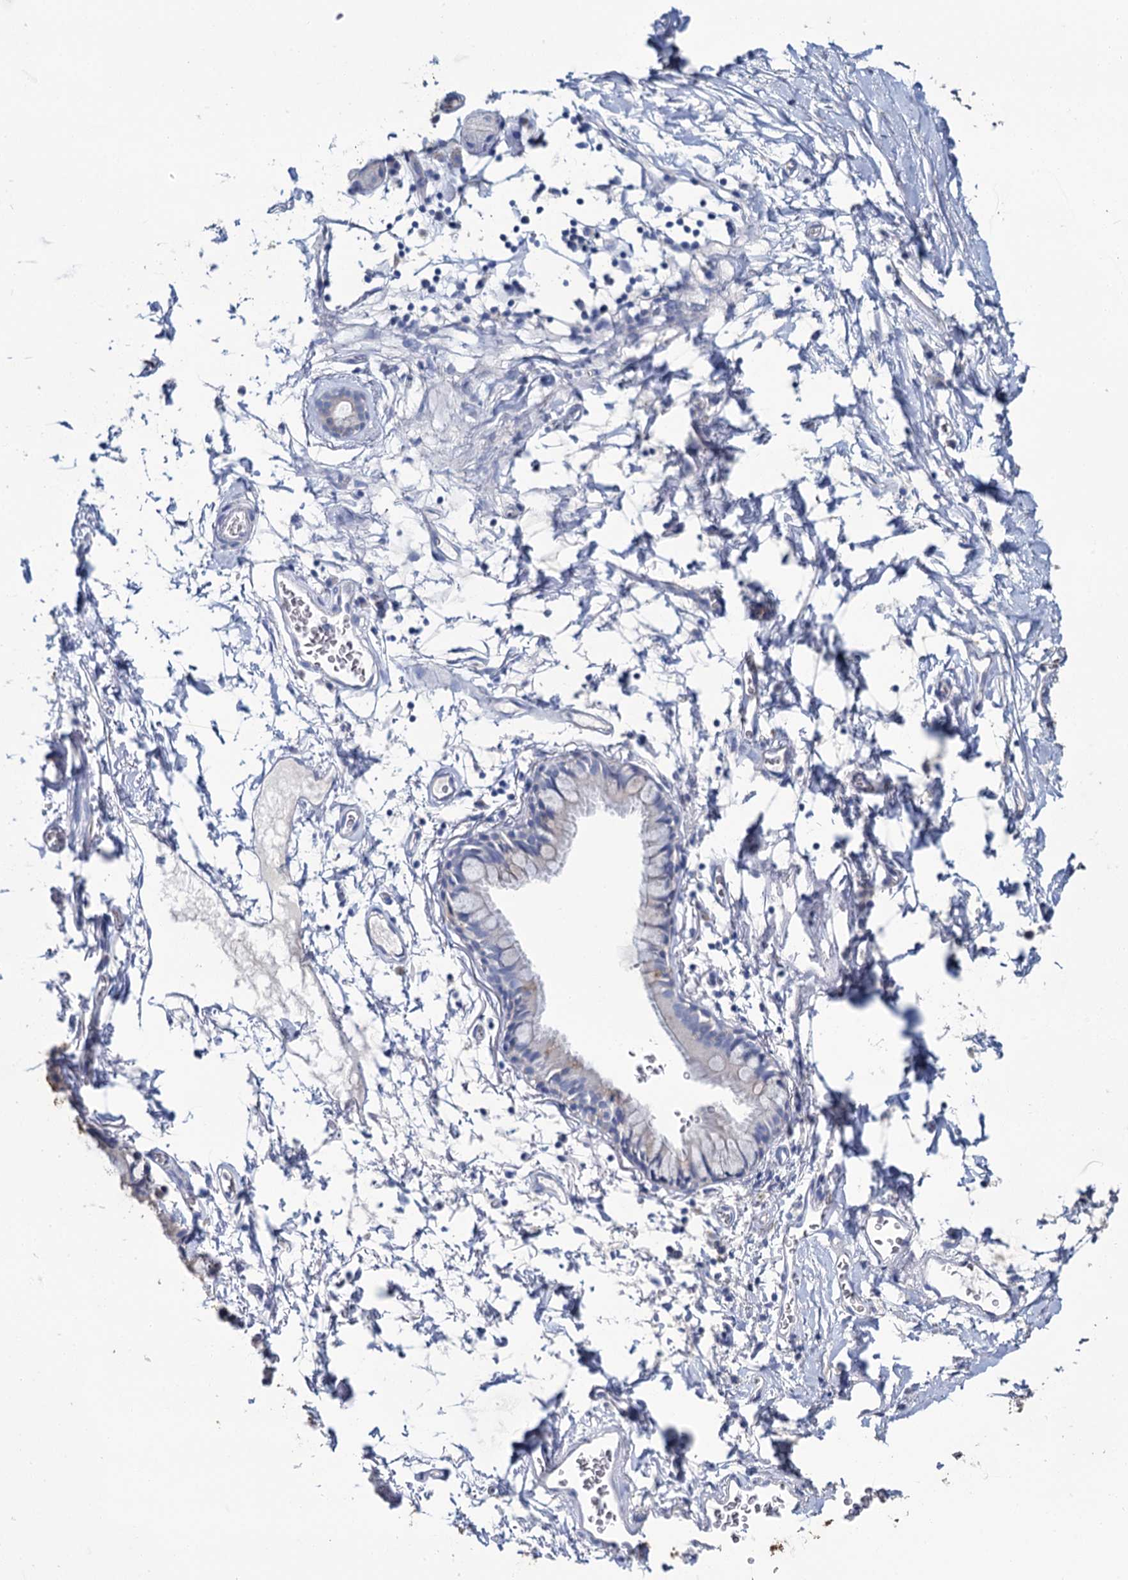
{"staining": {"intensity": "negative", "quantity": "none", "location": "none"}, "tissue": "adipose tissue", "cell_type": "Adipocytes", "image_type": "normal", "snomed": [{"axis": "morphology", "description": "Normal tissue, NOS"}, {"axis": "topography", "description": "Lymph node"}, {"axis": "topography", "description": "Bronchus"}], "caption": "IHC of benign adipose tissue demonstrates no positivity in adipocytes.", "gene": "SNCB", "patient": {"sex": "male", "age": 63}}